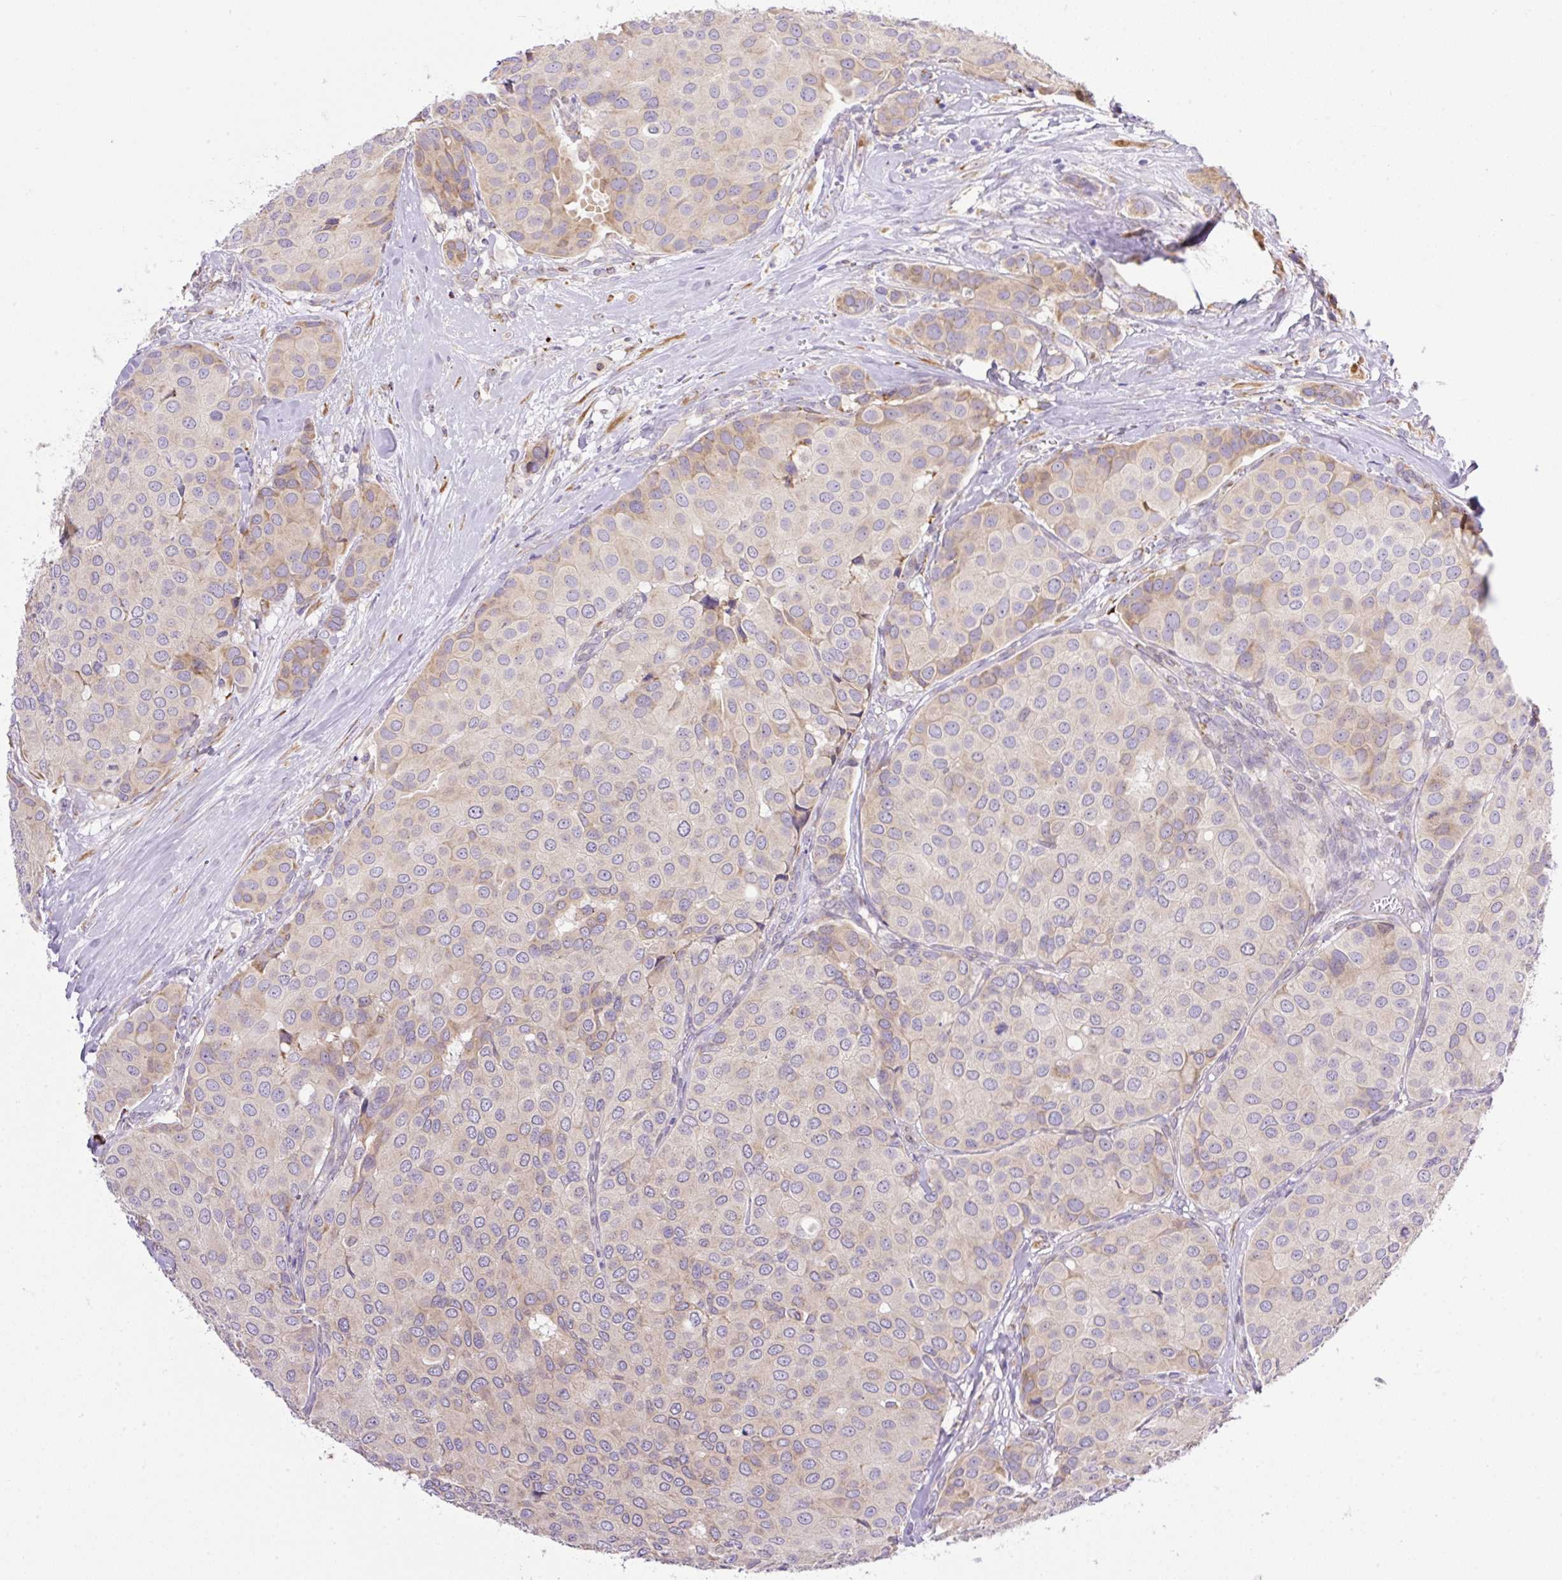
{"staining": {"intensity": "weak", "quantity": "25%-75%", "location": "cytoplasmic/membranous"}, "tissue": "breast cancer", "cell_type": "Tumor cells", "image_type": "cancer", "snomed": [{"axis": "morphology", "description": "Duct carcinoma"}, {"axis": "topography", "description": "Breast"}], "caption": "An image of invasive ductal carcinoma (breast) stained for a protein demonstrates weak cytoplasmic/membranous brown staining in tumor cells.", "gene": "POFUT1", "patient": {"sex": "female", "age": 70}}